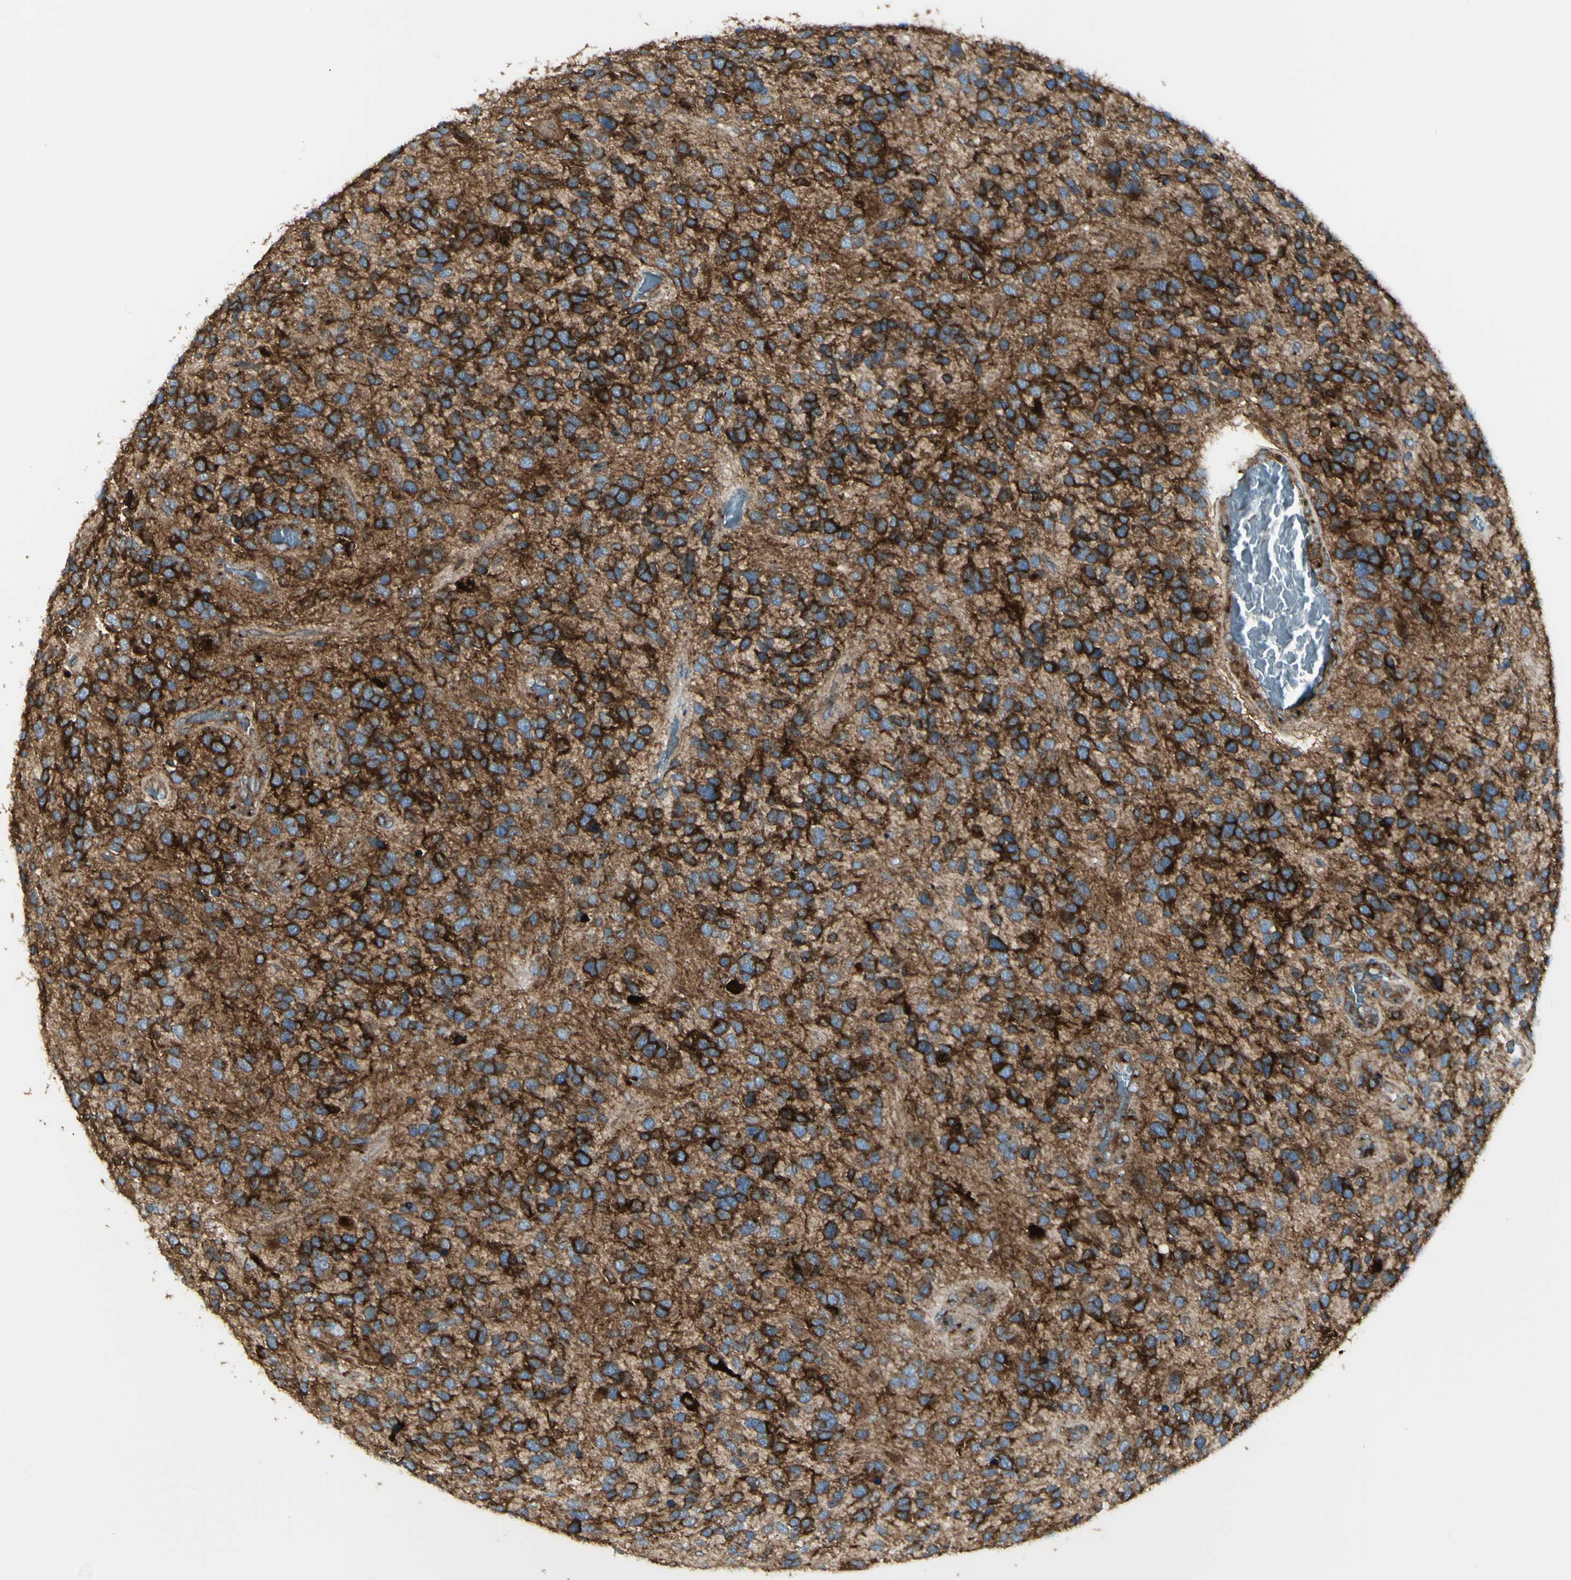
{"staining": {"intensity": "strong", "quantity": ">75%", "location": "cytoplasmic/membranous"}, "tissue": "glioma", "cell_type": "Tumor cells", "image_type": "cancer", "snomed": [{"axis": "morphology", "description": "Glioma, malignant, High grade"}, {"axis": "topography", "description": "Brain"}], "caption": "Brown immunohistochemical staining in human high-grade glioma (malignant) demonstrates strong cytoplasmic/membranous staining in approximately >75% of tumor cells.", "gene": "NAPA", "patient": {"sex": "female", "age": 58}}